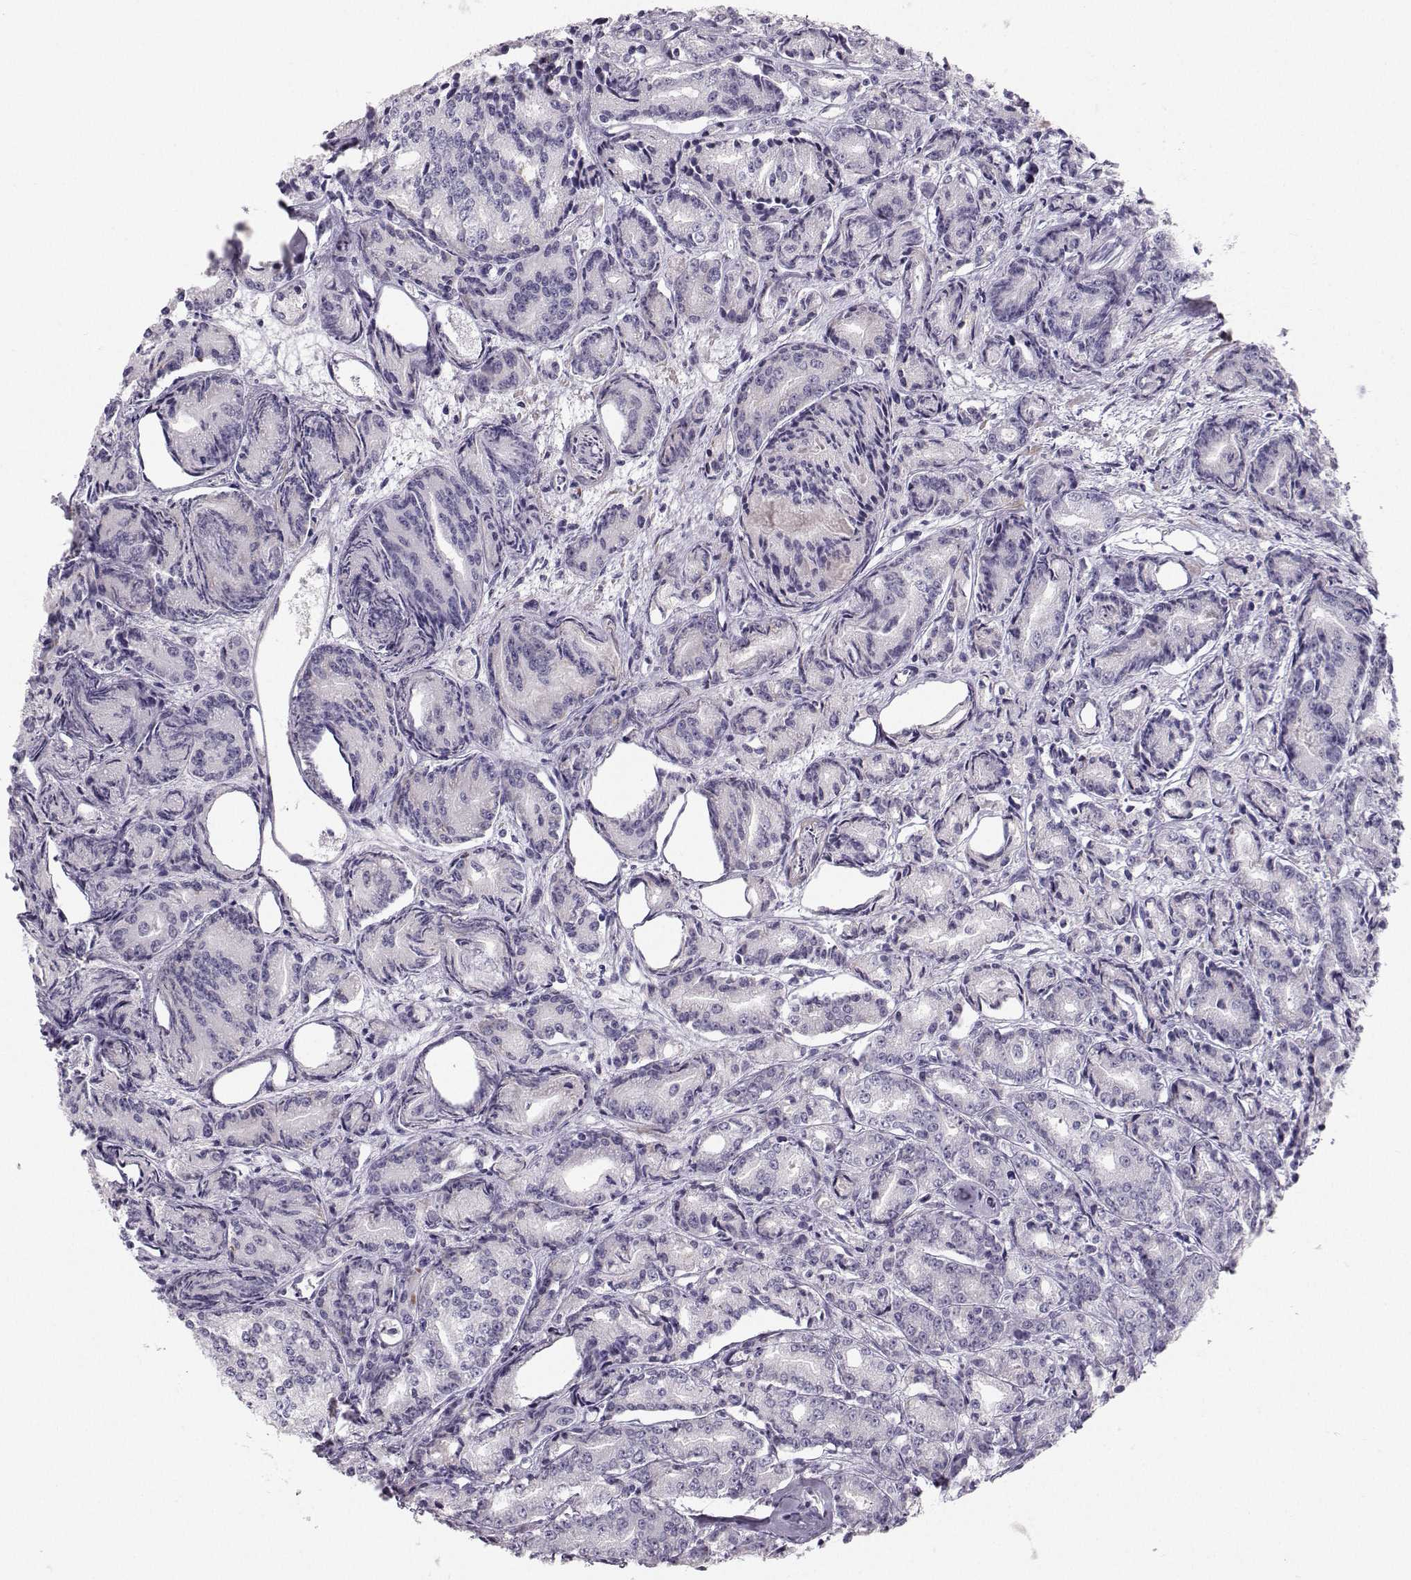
{"staining": {"intensity": "negative", "quantity": "none", "location": "none"}, "tissue": "prostate cancer", "cell_type": "Tumor cells", "image_type": "cancer", "snomed": [{"axis": "morphology", "description": "Adenocarcinoma, Medium grade"}, {"axis": "topography", "description": "Prostate"}], "caption": "Histopathology image shows no protein expression in tumor cells of prostate cancer (adenocarcinoma (medium-grade)) tissue.", "gene": "CASR", "patient": {"sex": "male", "age": 74}}